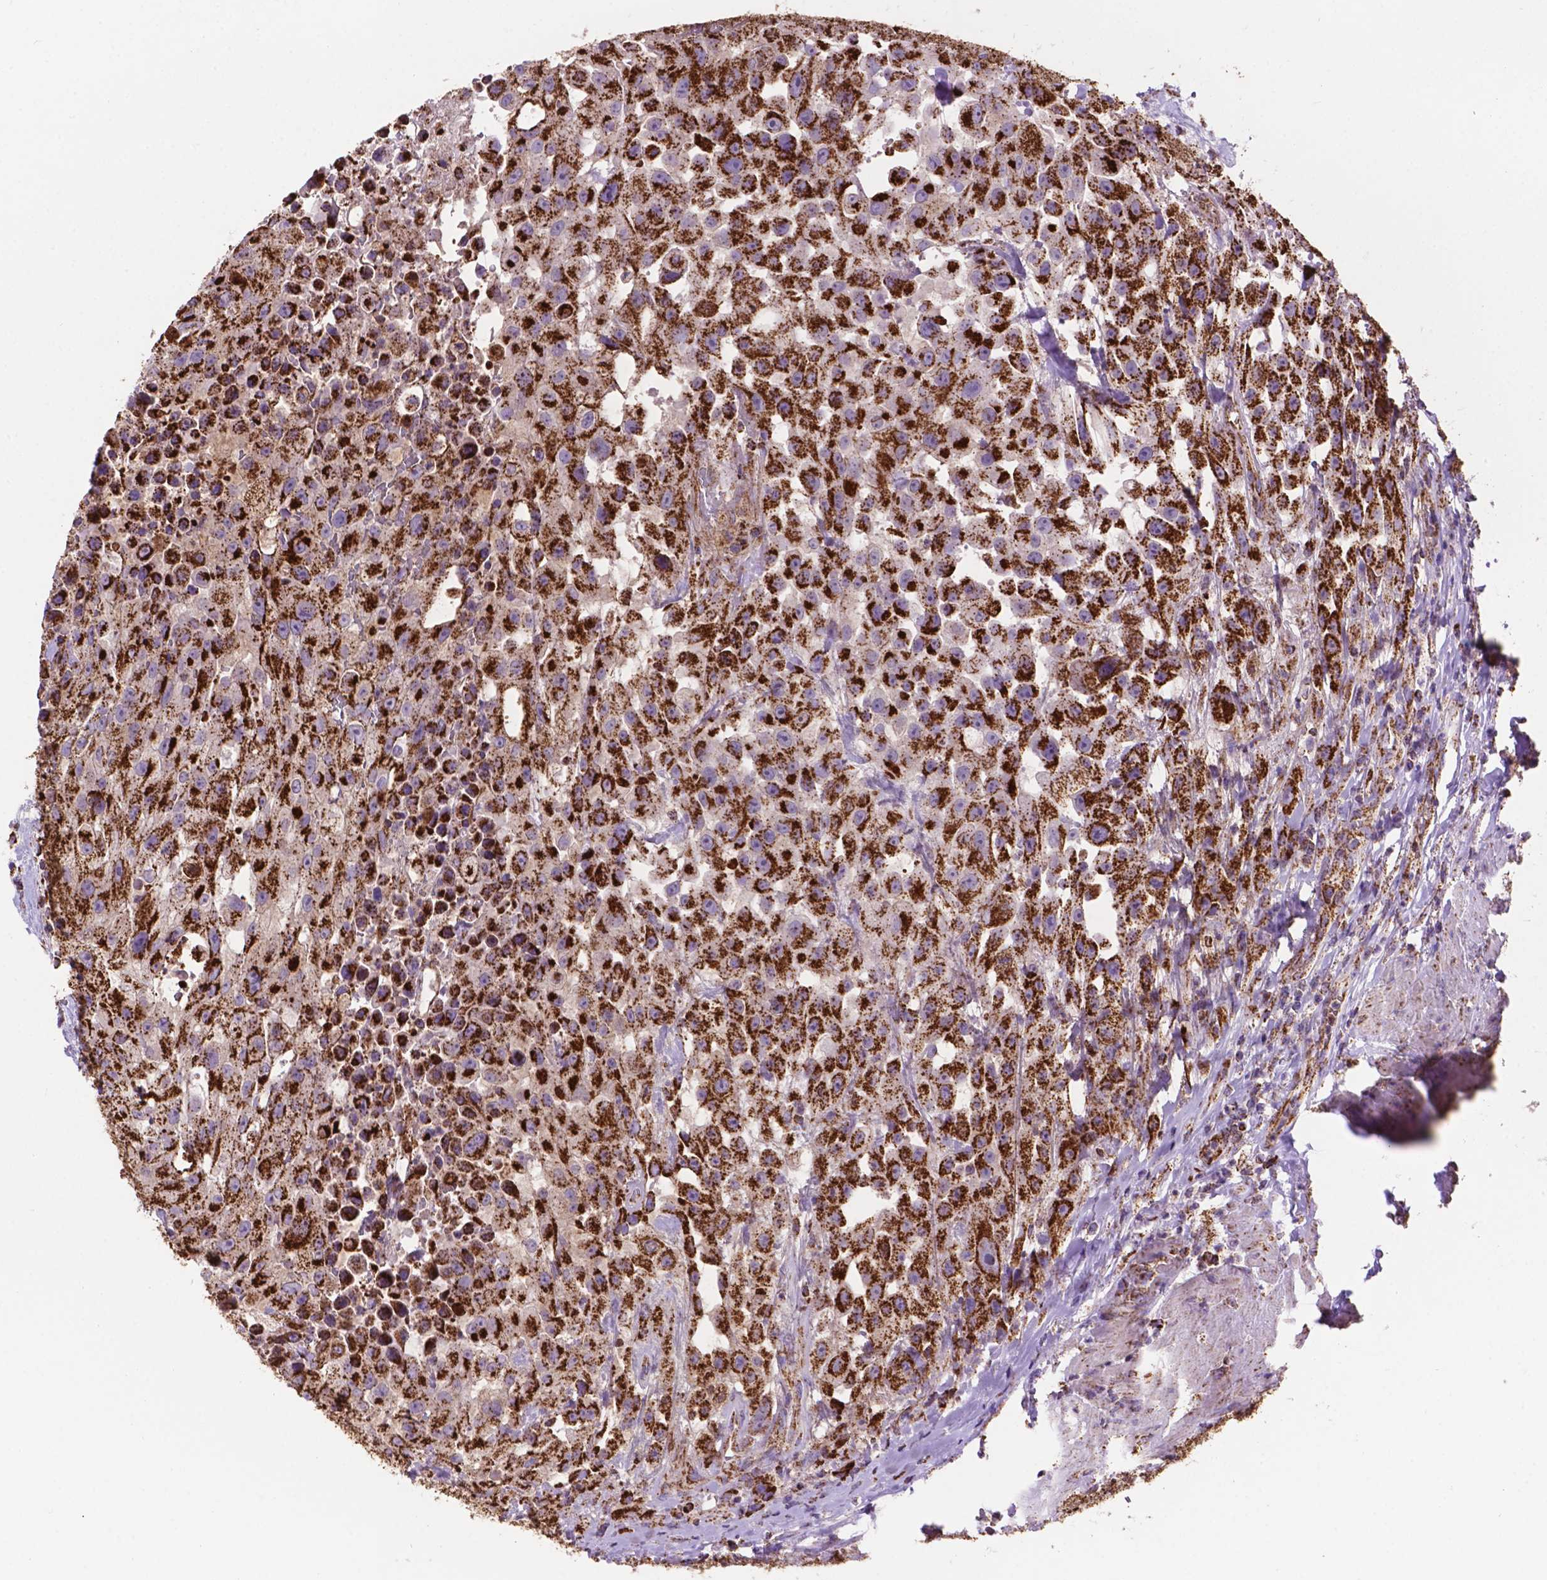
{"staining": {"intensity": "strong", "quantity": ">75%", "location": "cytoplasmic/membranous"}, "tissue": "urothelial cancer", "cell_type": "Tumor cells", "image_type": "cancer", "snomed": [{"axis": "morphology", "description": "Urothelial carcinoma, High grade"}, {"axis": "topography", "description": "Urinary bladder"}], "caption": "Protein expression analysis of high-grade urothelial carcinoma reveals strong cytoplasmic/membranous staining in approximately >75% of tumor cells.", "gene": "HSPD1", "patient": {"sex": "male", "age": 79}}